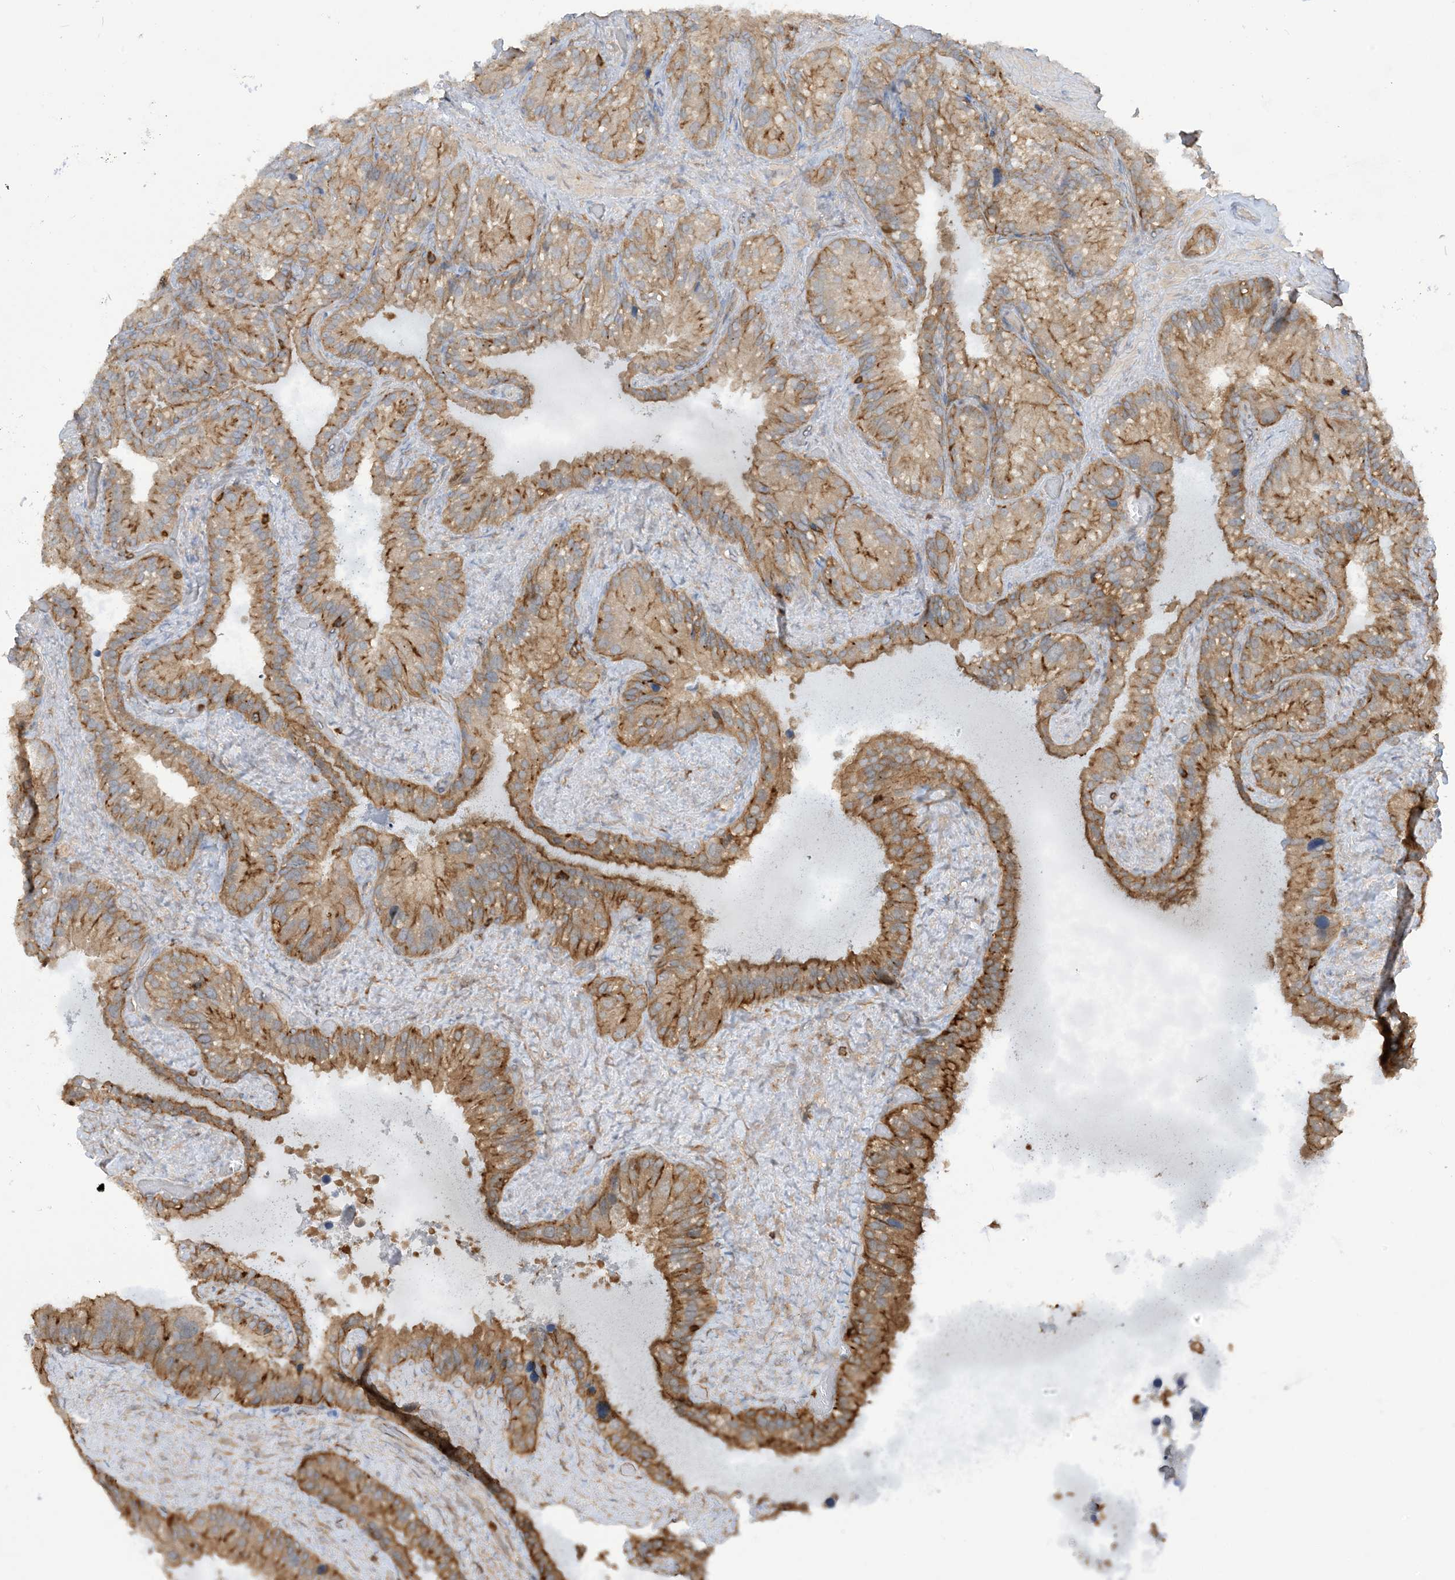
{"staining": {"intensity": "moderate", "quantity": ">75%", "location": "cytoplasmic/membranous"}, "tissue": "seminal vesicle", "cell_type": "Glandular cells", "image_type": "normal", "snomed": [{"axis": "morphology", "description": "Normal tissue, NOS"}, {"axis": "topography", "description": "Prostate"}, {"axis": "topography", "description": "Seminal veicle"}], "caption": "This histopathology image reveals benign seminal vesicle stained with IHC to label a protein in brown. The cytoplasmic/membranous of glandular cells show moderate positivity for the protein. Nuclei are counter-stained blue.", "gene": "CAPZB", "patient": {"sex": "male", "age": 68}}